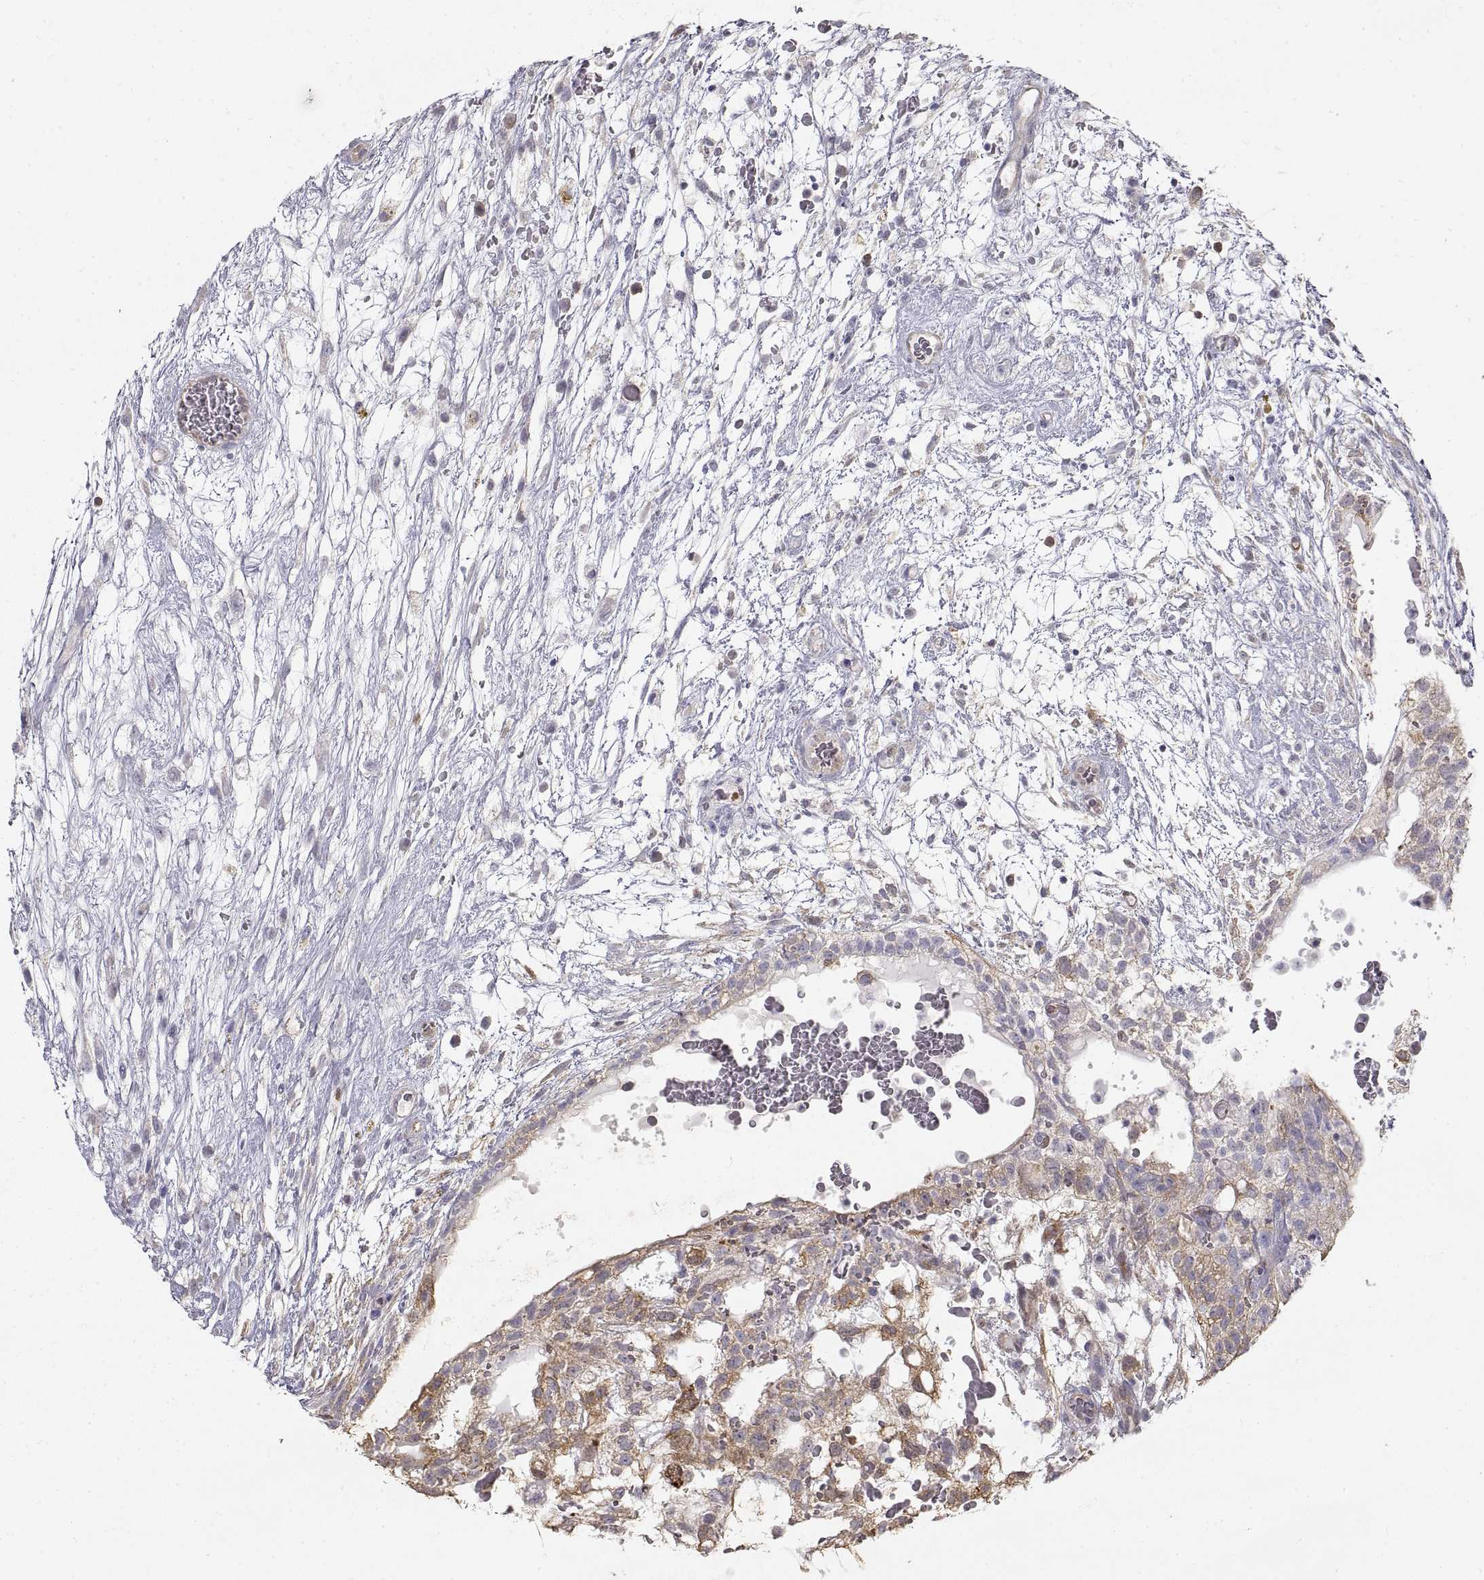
{"staining": {"intensity": "moderate", "quantity": "25%-75%", "location": "cytoplasmic/membranous"}, "tissue": "testis cancer", "cell_type": "Tumor cells", "image_type": "cancer", "snomed": [{"axis": "morphology", "description": "Normal tissue, NOS"}, {"axis": "morphology", "description": "Carcinoma, Embryonal, NOS"}, {"axis": "topography", "description": "Testis"}], "caption": "Moderate cytoplasmic/membranous positivity for a protein is seen in approximately 25%-75% of tumor cells of embryonal carcinoma (testis) using immunohistochemistry.", "gene": "HSP90AB1", "patient": {"sex": "male", "age": 32}}